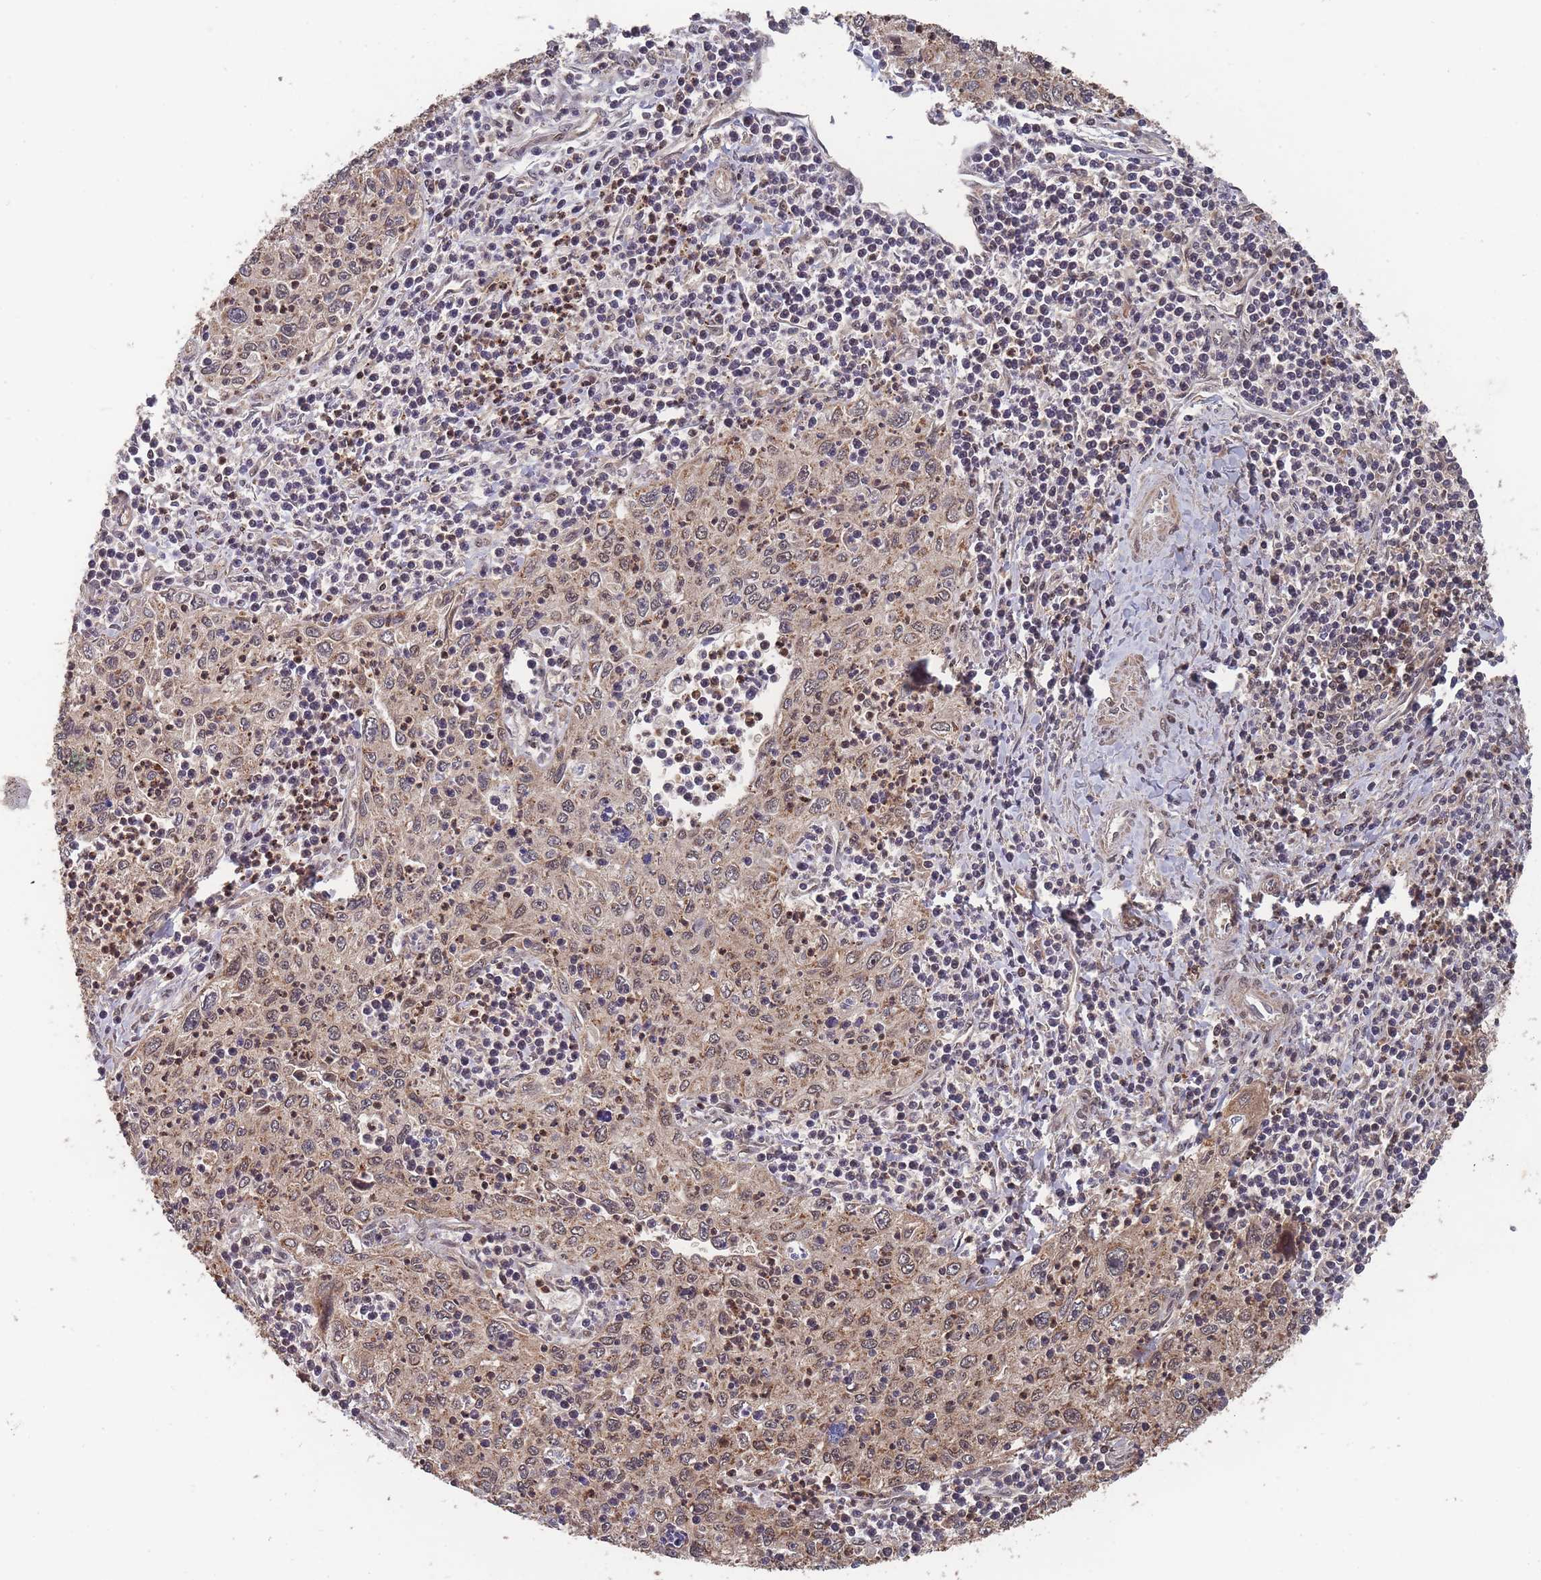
{"staining": {"intensity": "moderate", "quantity": ">75%", "location": "cytoplasmic/membranous"}, "tissue": "cervical cancer", "cell_type": "Tumor cells", "image_type": "cancer", "snomed": [{"axis": "morphology", "description": "Squamous cell carcinoma, NOS"}, {"axis": "topography", "description": "Cervix"}], "caption": "Immunohistochemistry (IHC) of human cervical cancer (squamous cell carcinoma) exhibits medium levels of moderate cytoplasmic/membranous expression in approximately >75% of tumor cells.", "gene": "SF3B1", "patient": {"sex": "female", "age": 30}}